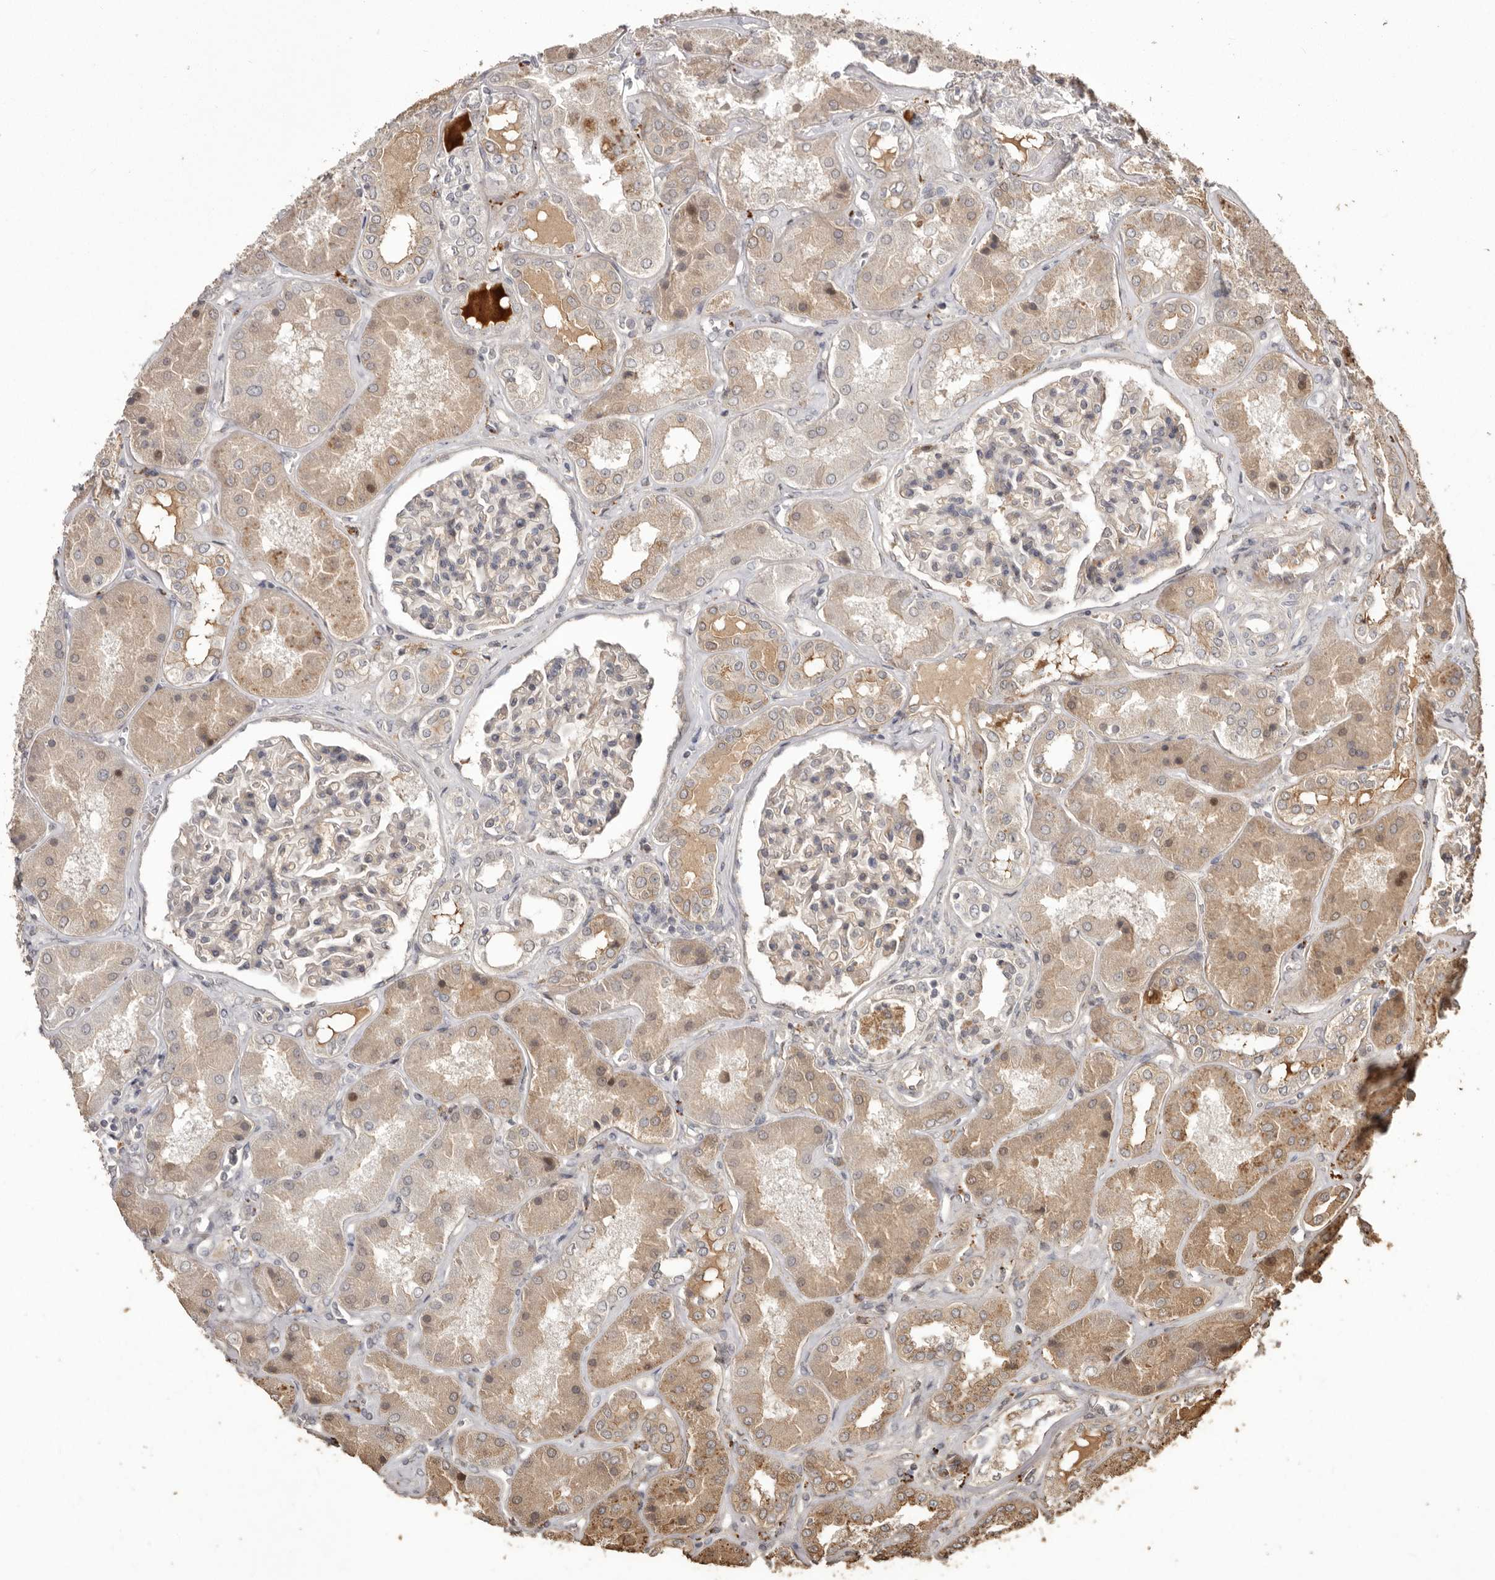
{"staining": {"intensity": "weak", "quantity": "25%-75%", "location": "cytoplasmic/membranous"}, "tissue": "kidney", "cell_type": "Cells in glomeruli", "image_type": "normal", "snomed": [{"axis": "morphology", "description": "Normal tissue, NOS"}, {"axis": "topography", "description": "Kidney"}], "caption": "Kidney was stained to show a protein in brown. There is low levels of weak cytoplasmic/membranous staining in approximately 25%-75% of cells in glomeruli. (brown staining indicates protein expression, while blue staining denotes nuclei).", "gene": "NUP43", "patient": {"sex": "female", "age": 56}}